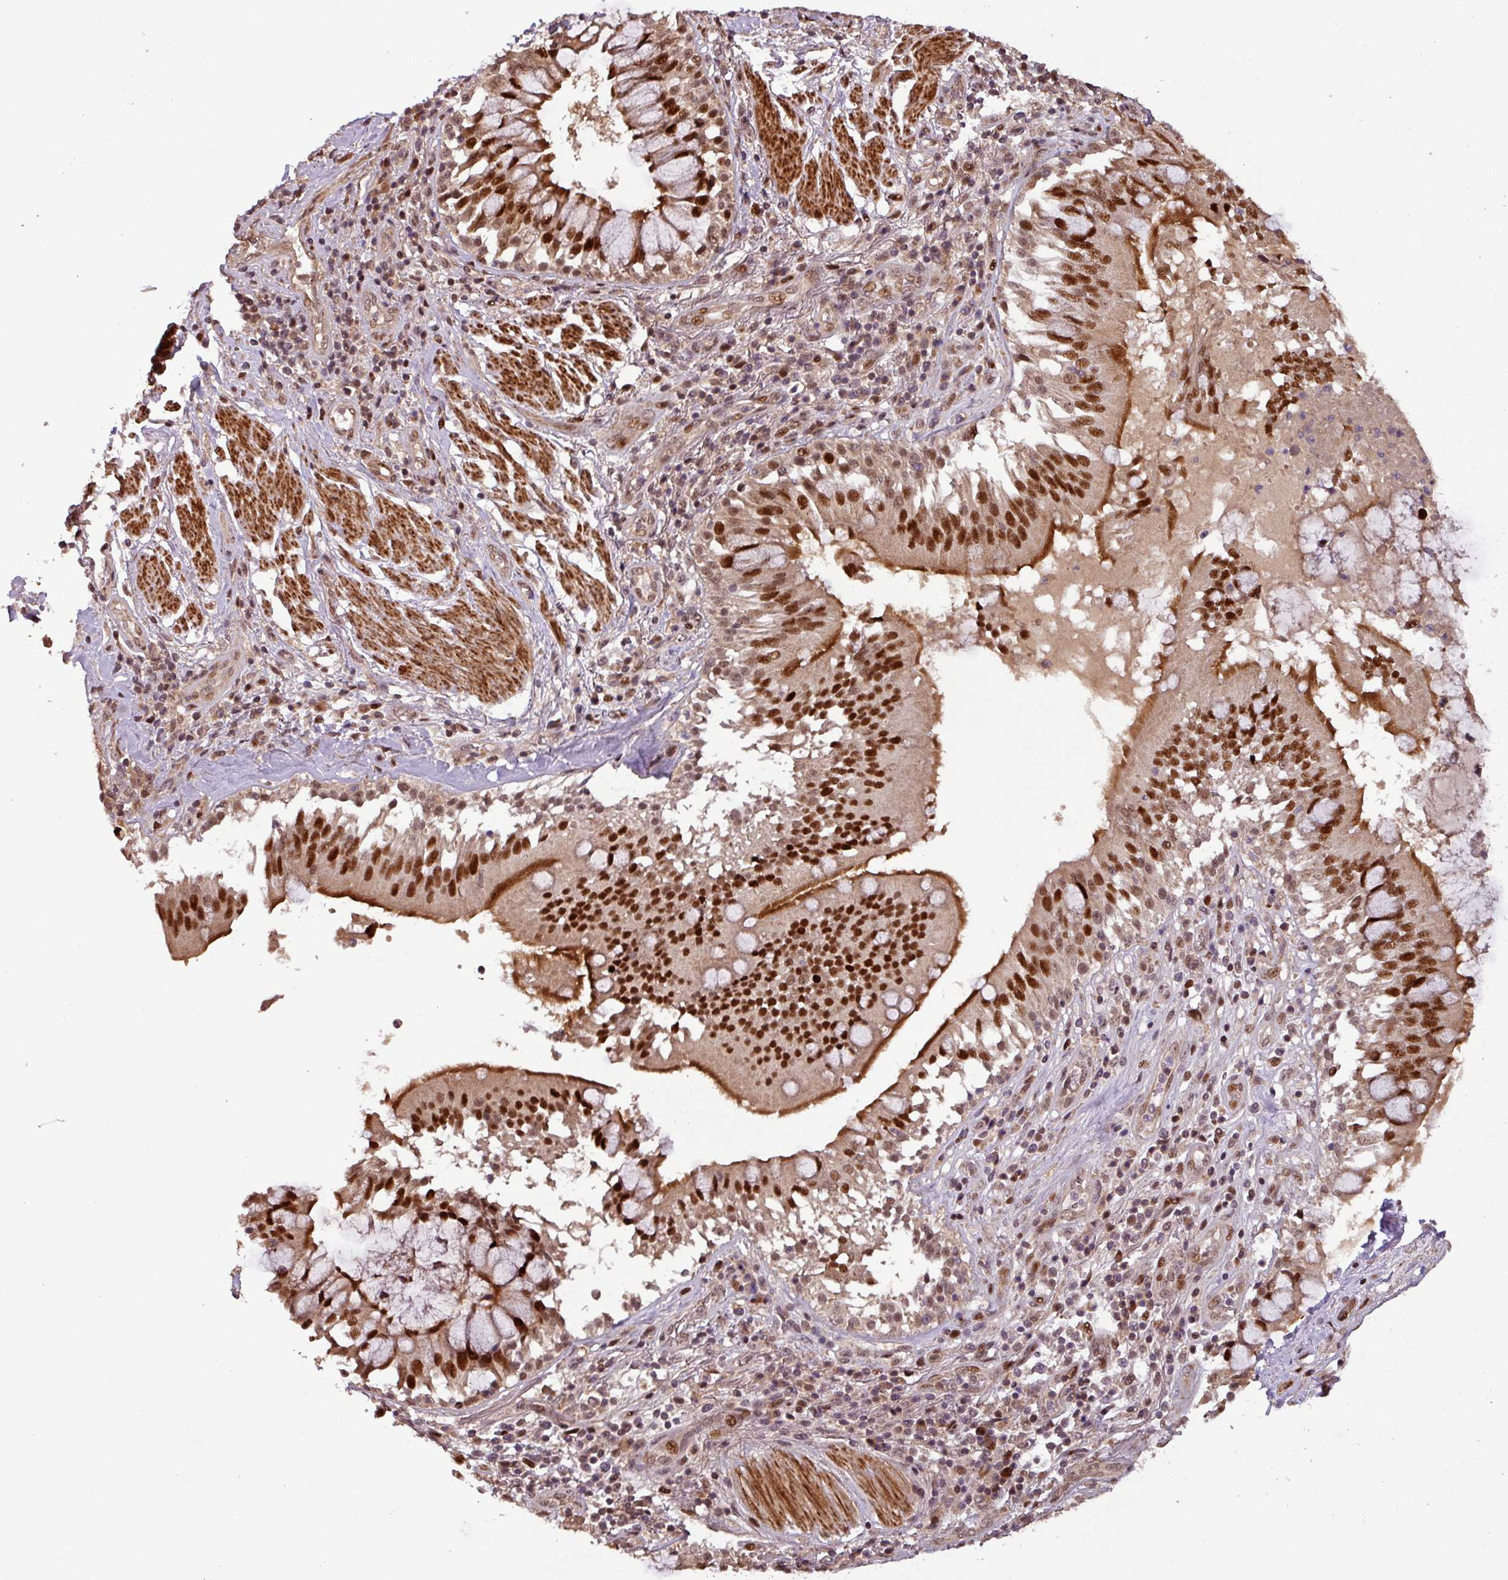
{"staining": {"intensity": "moderate", "quantity": ">75%", "location": "cytoplasmic/membranous,nuclear"}, "tissue": "adipose tissue", "cell_type": "Adipocytes", "image_type": "normal", "snomed": [{"axis": "morphology", "description": "Normal tissue, NOS"}, {"axis": "morphology", "description": "Squamous cell carcinoma, NOS"}, {"axis": "topography", "description": "Bronchus"}, {"axis": "topography", "description": "Lung"}], "caption": "This micrograph shows normal adipose tissue stained with immunohistochemistry (IHC) to label a protein in brown. The cytoplasmic/membranous,nuclear of adipocytes show moderate positivity for the protein. Nuclei are counter-stained blue.", "gene": "SLC22A24", "patient": {"sex": "male", "age": 64}}